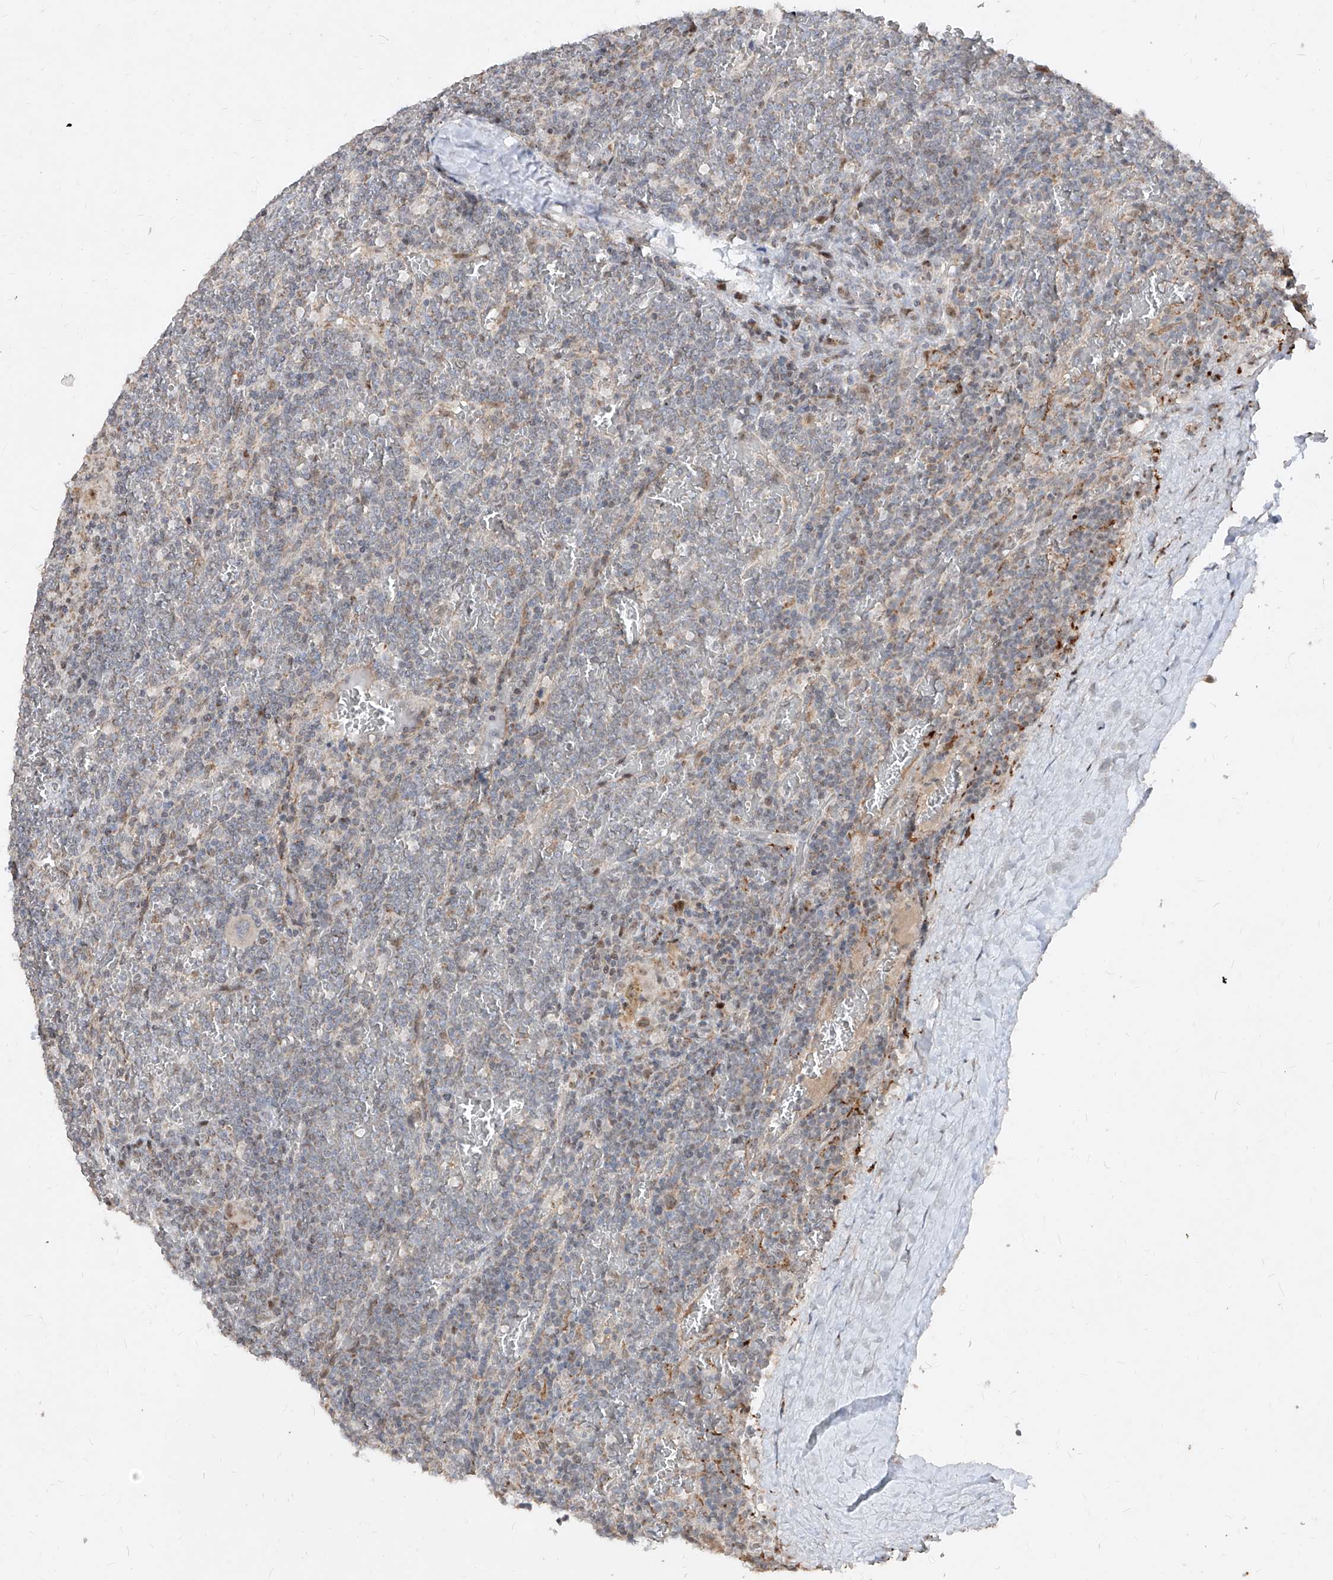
{"staining": {"intensity": "negative", "quantity": "none", "location": "none"}, "tissue": "lymphoma", "cell_type": "Tumor cells", "image_type": "cancer", "snomed": [{"axis": "morphology", "description": "Malignant lymphoma, non-Hodgkin's type, Low grade"}, {"axis": "topography", "description": "Spleen"}], "caption": "Immunohistochemistry (IHC) of human malignant lymphoma, non-Hodgkin's type (low-grade) demonstrates no expression in tumor cells. Brightfield microscopy of immunohistochemistry stained with DAB (3,3'-diaminobenzidine) (brown) and hematoxylin (blue), captured at high magnification.", "gene": "NDUFB3", "patient": {"sex": "female", "age": 19}}